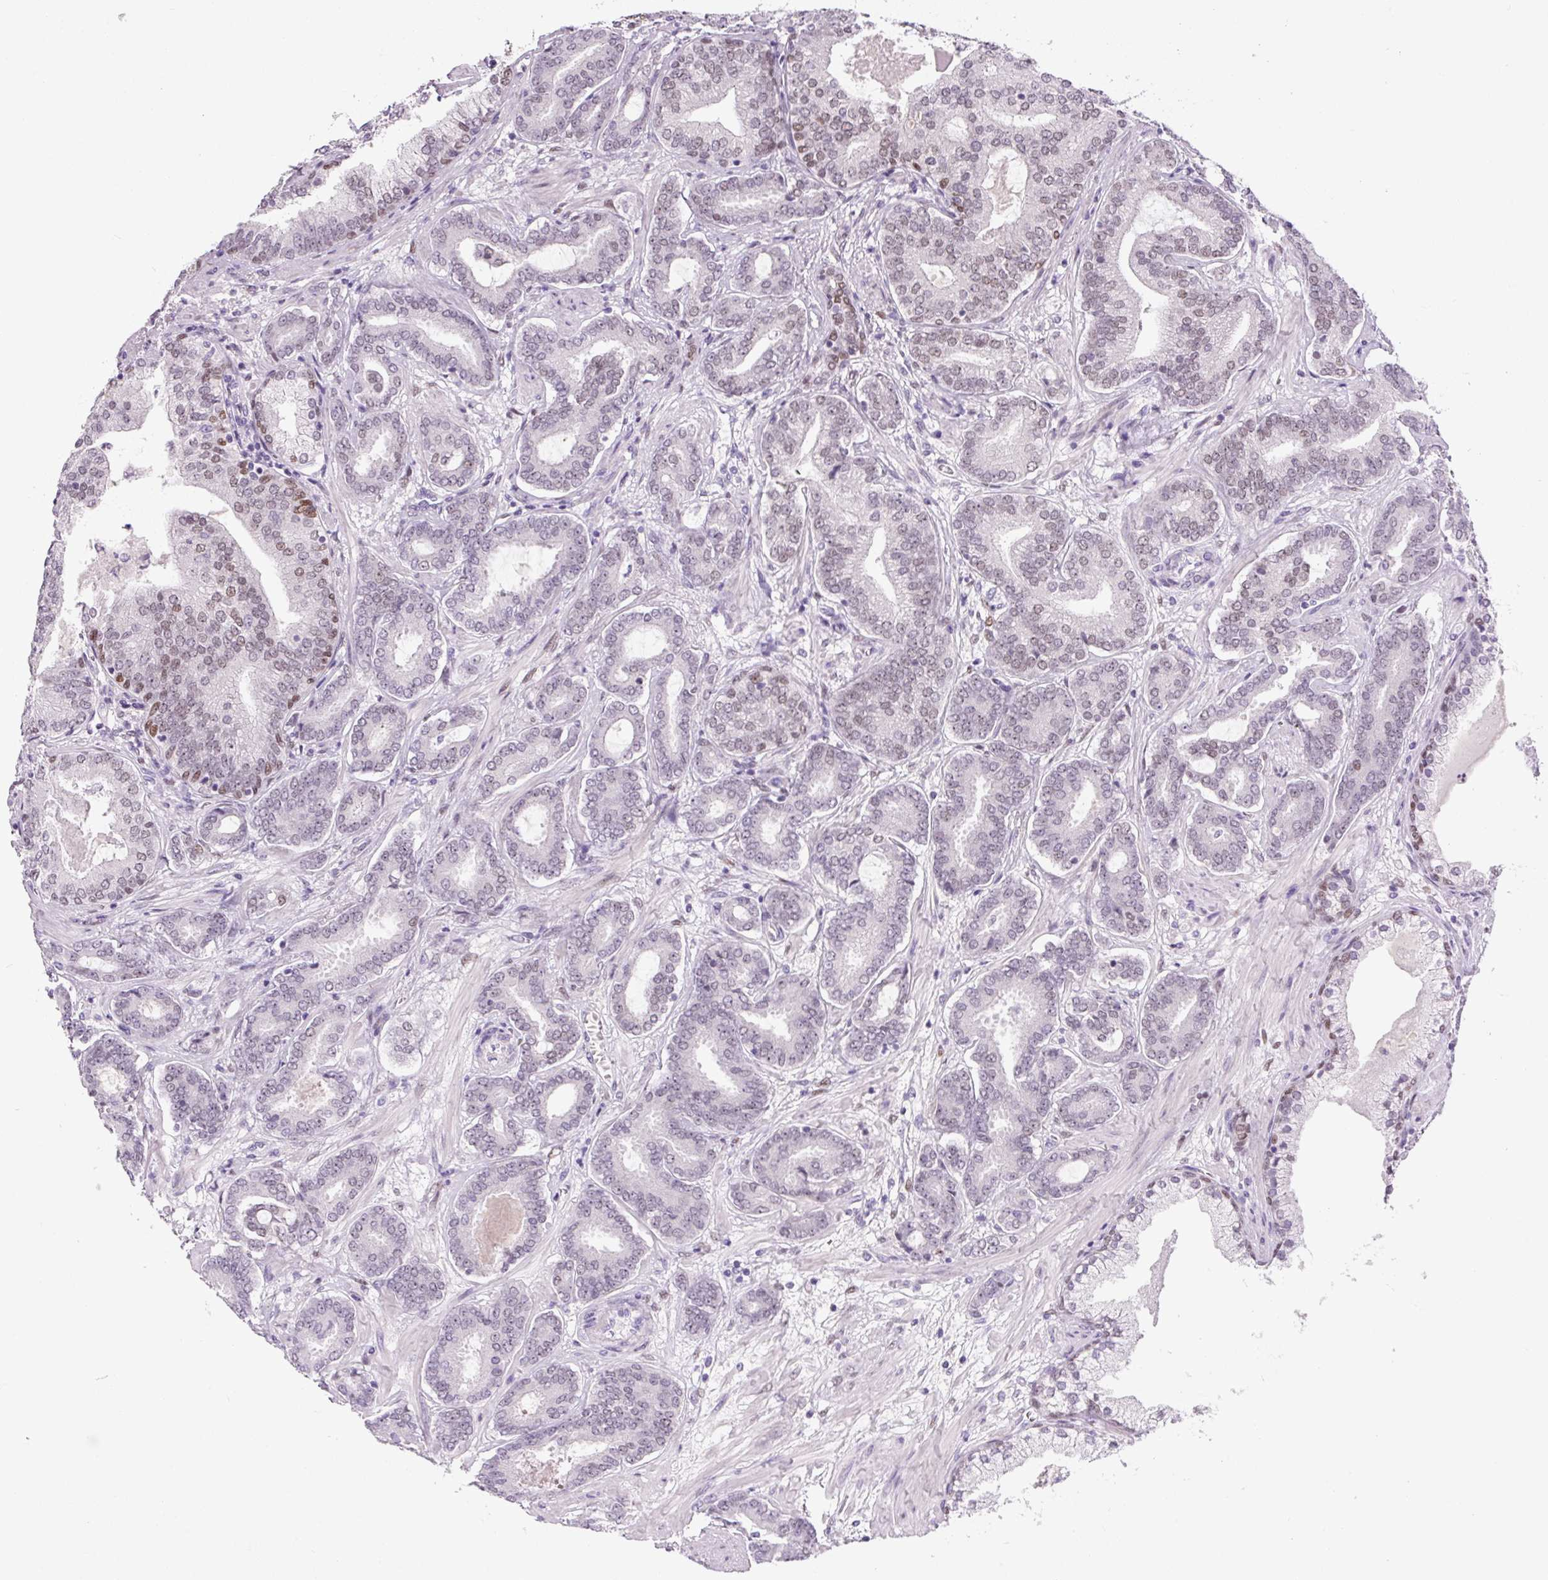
{"staining": {"intensity": "weak", "quantity": "25%-75%", "location": "nuclear"}, "tissue": "prostate cancer", "cell_type": "Tumor cells", "image_type": "cancer", "snomed": [{"axis": "morphology", "description": "Adenocarcinoma, Low grade"}, {"axis": "topography", "description": "Prostate and seminal vesicle, NOS"}], "caption": "High-power microscopy captured an IHC histopathology image of adenocarcinoma (low-grade) (prostate), revealing weak nuclear staining in about 25%-75% of tumor cells.", "gene": "SIX1", "patient": {"sex": "male", "age": 61}}